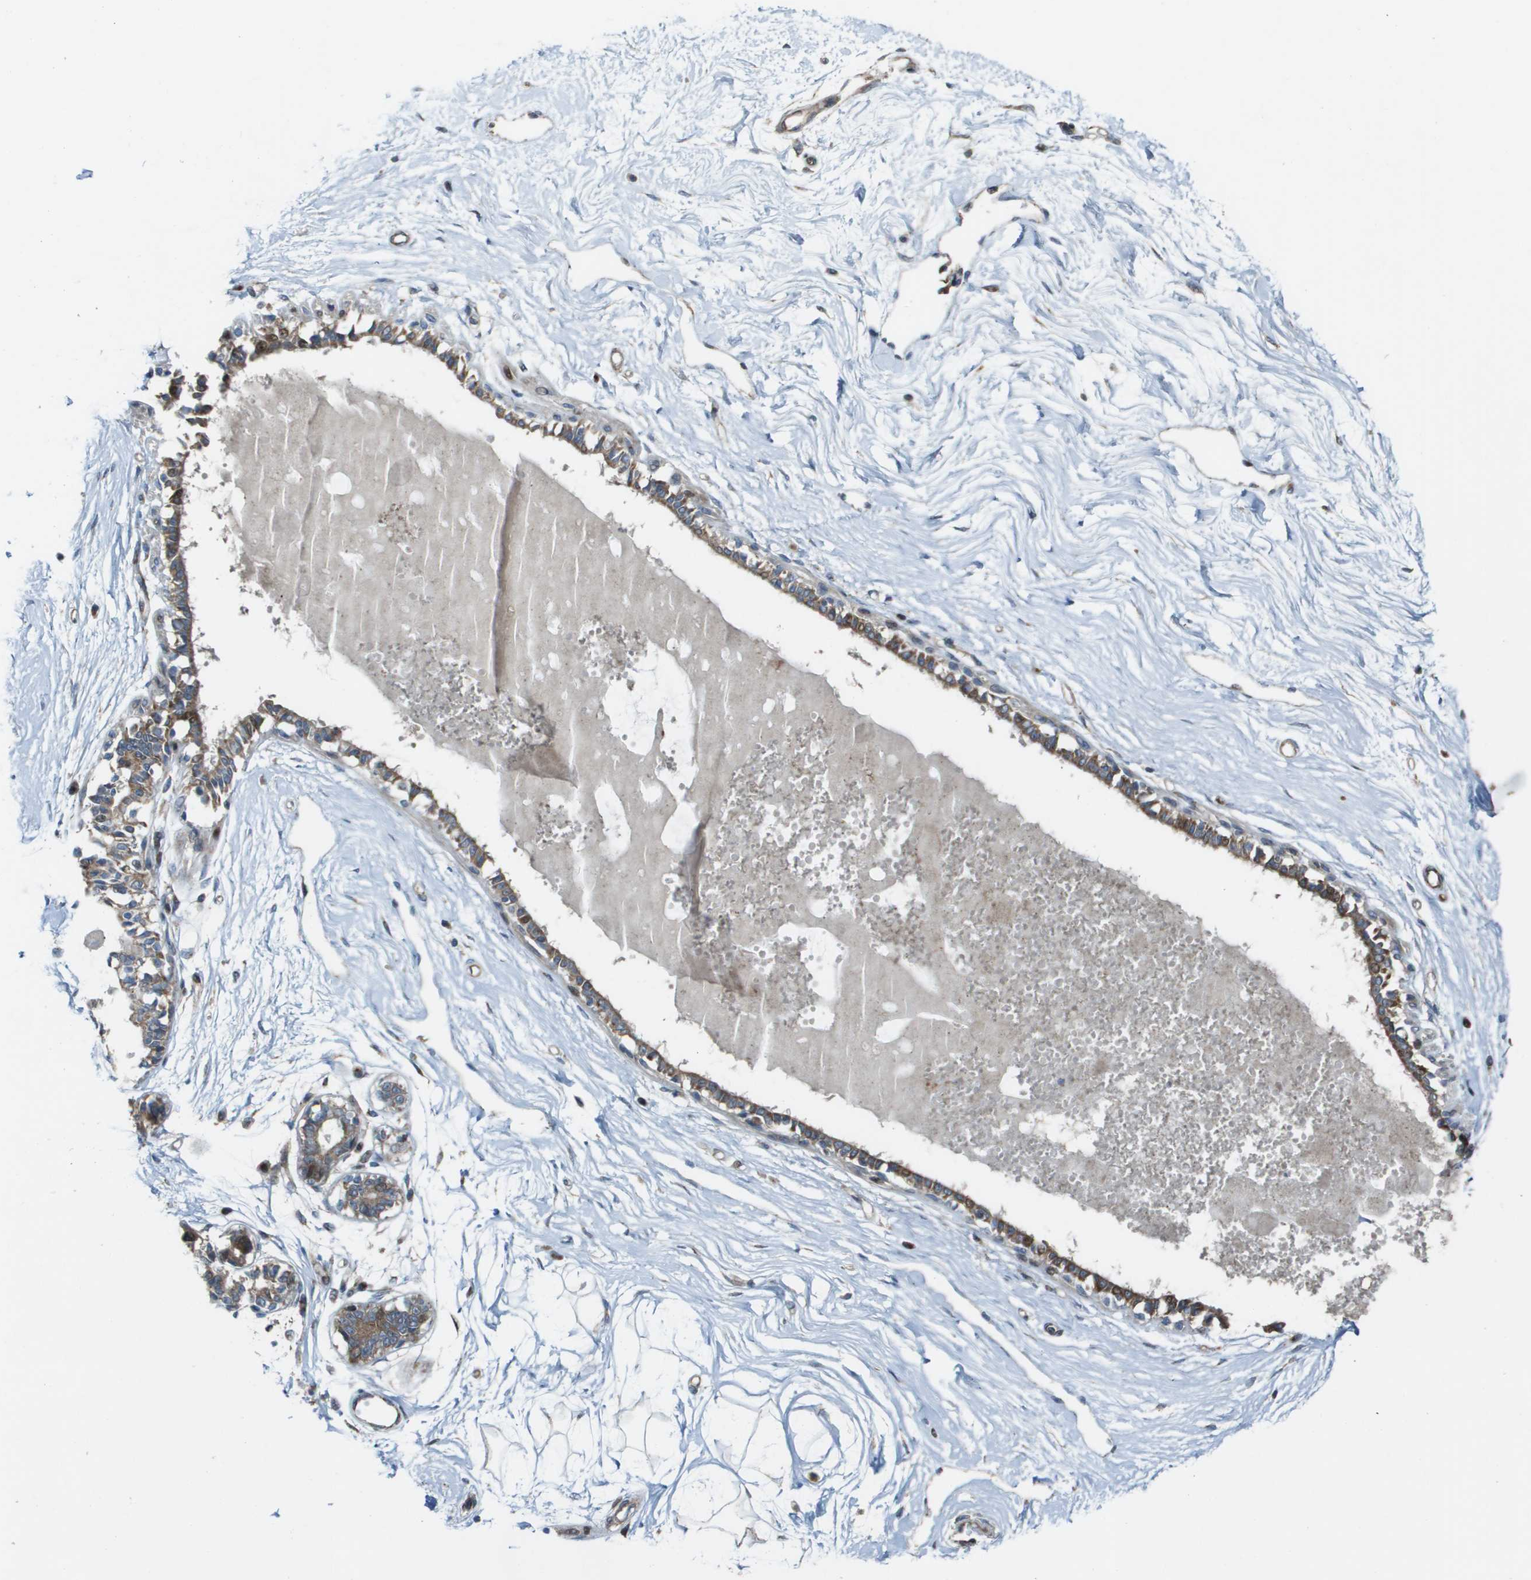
{"staining": {"intensity": "negative", "quantity": "none", "location": "none"}, "tissue": "breast", "cell_type": "Adipocytes", "image_type": "normal", "snomed": [{"axis": "morphology", "description": "Normal tissue, NOS"}, {"axis": "topography", "description": "Breast"}], "caption": "This is an IHC photomicrograph of unremarkable human breast. There is no positivity in adipocytes.", "gene": "MGAT3", "patient": {"sex": "female", "age": 45}}